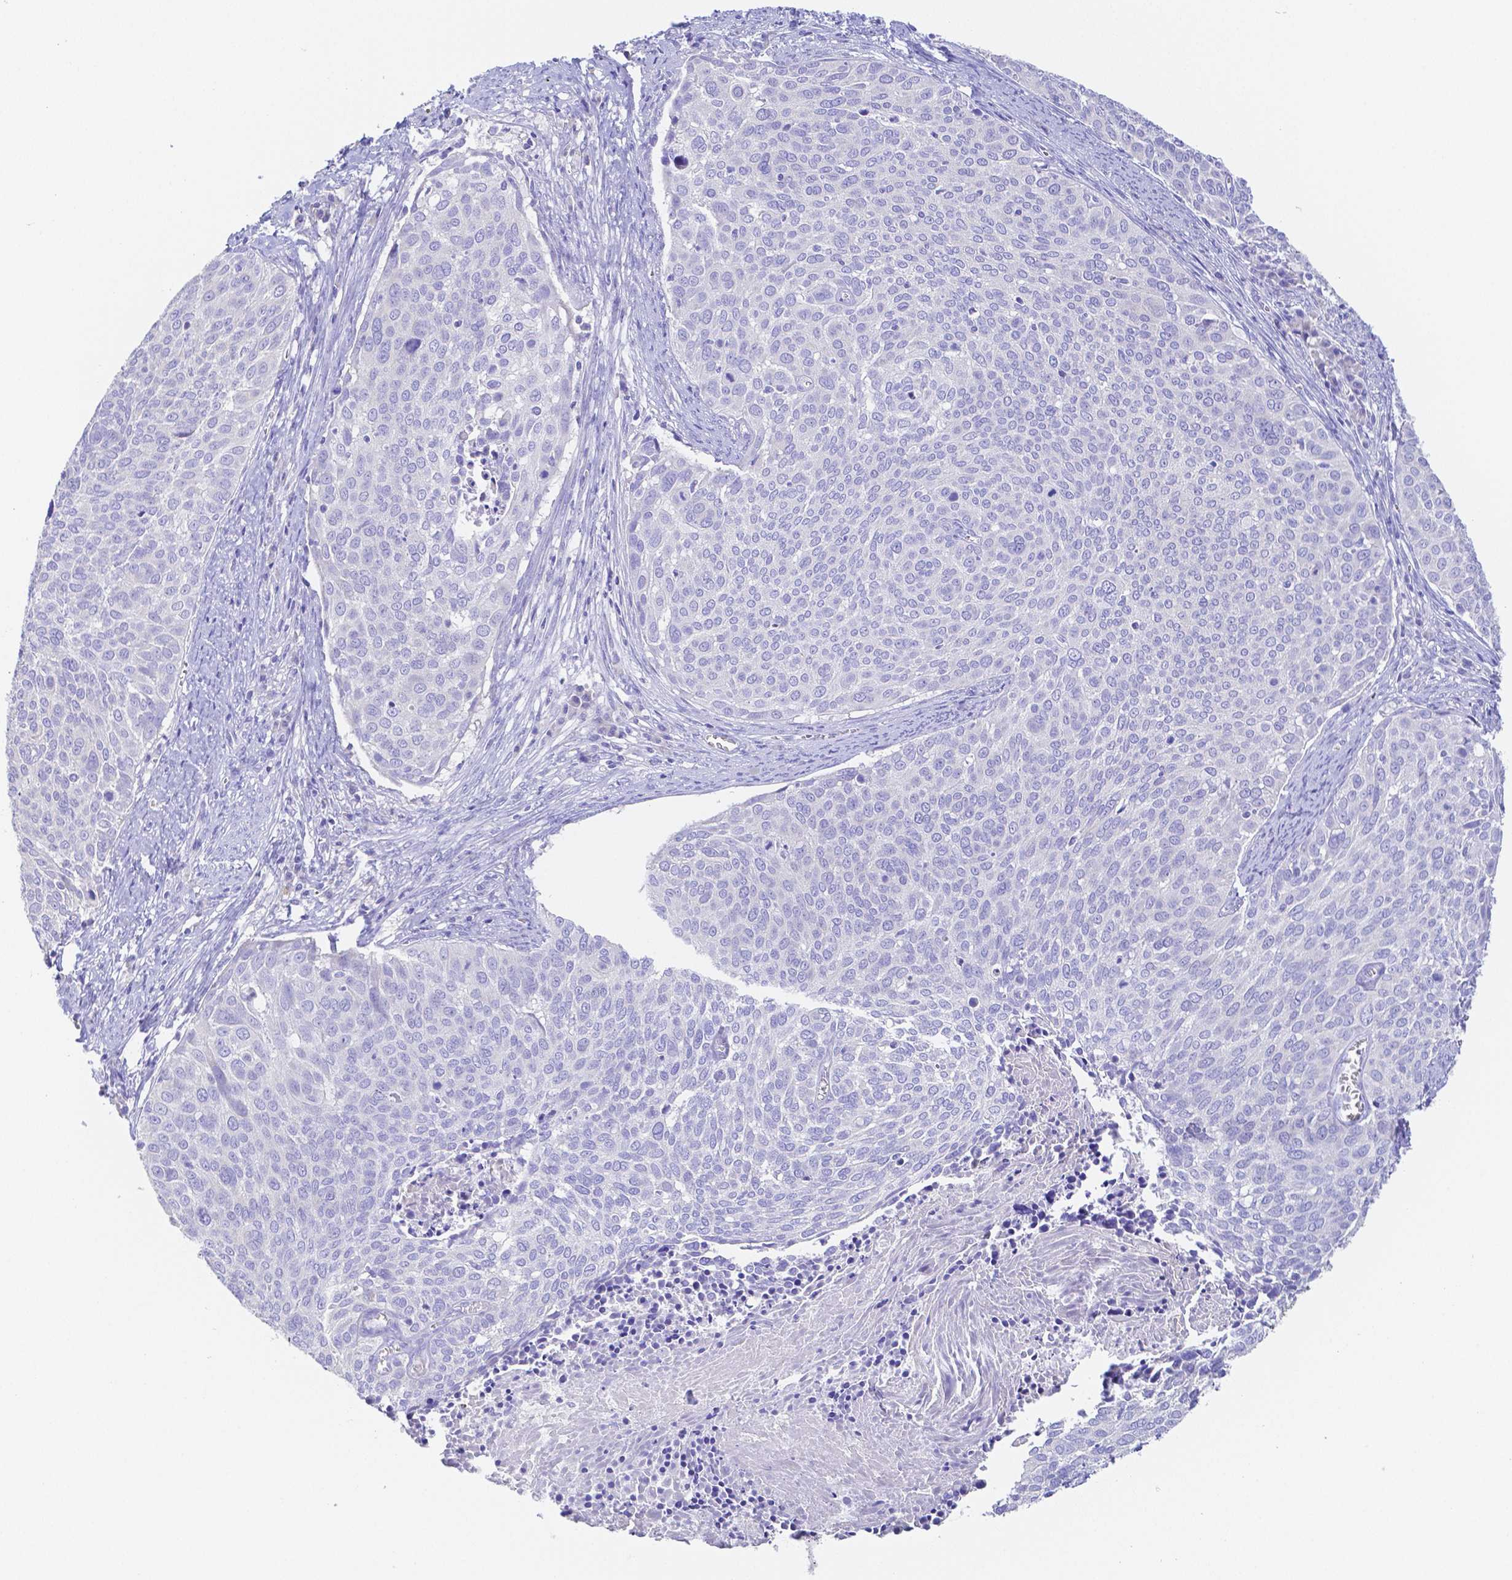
{"staining": {"intensity": "negative", "quantity": "none", "location": "none"}, "tissue": "cervical cancer", "cell_type": "Tumor cells", "image_type": "cancer", "snomed": [{"axis": "morphology", "description": "Squamous cell carcinoma, NOS"}, {"axis": "topography", "description": "Cervix"}], "caption": "Human cervical squamous cell carcinoma stained for a protein using immunohistochemistry shows no staining in tumor cells.", "gene": "ZG16B", "patient": {"sex": "female", "age": 39}}